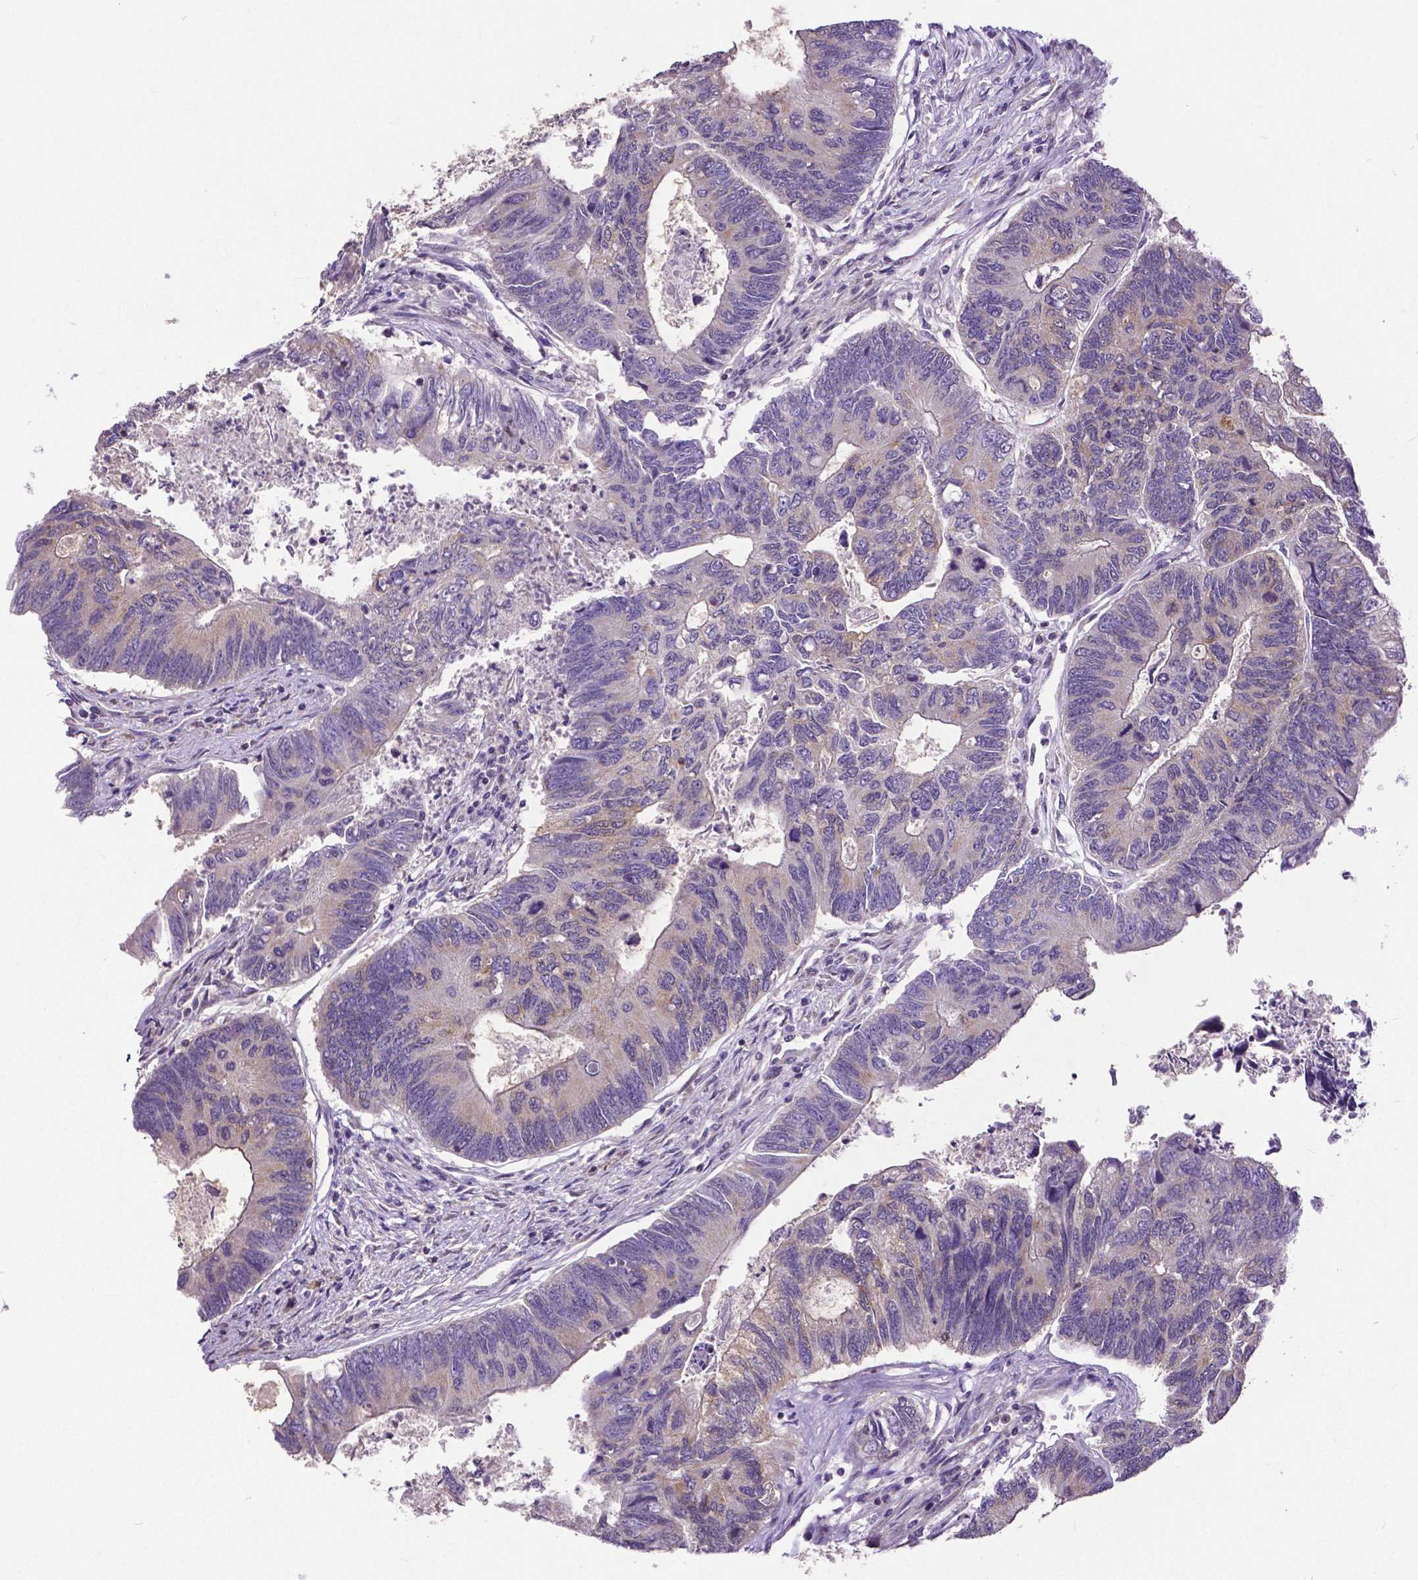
{"staining": {"intensity": "moderate", "quantity": "25%-75%", "location": "cytoplasmic/membranous"}, "tissue": "colorectal cancer", "cell_type": "Tumor cells", "image_type": "cancer", "snomed": [{"axis": "morphology", "description": "Adenocarcinoma, NOS"}, {"axis": "topography", "description": "Colon"}], "caption": "Tumor cells display moderate cytoplasmic/membranous positivity in about 25%-75% of cells in colorectal cancer (adenocarcinoma).", "gene": "MCL1", "patient": {"sex": "female", "age": 67}}